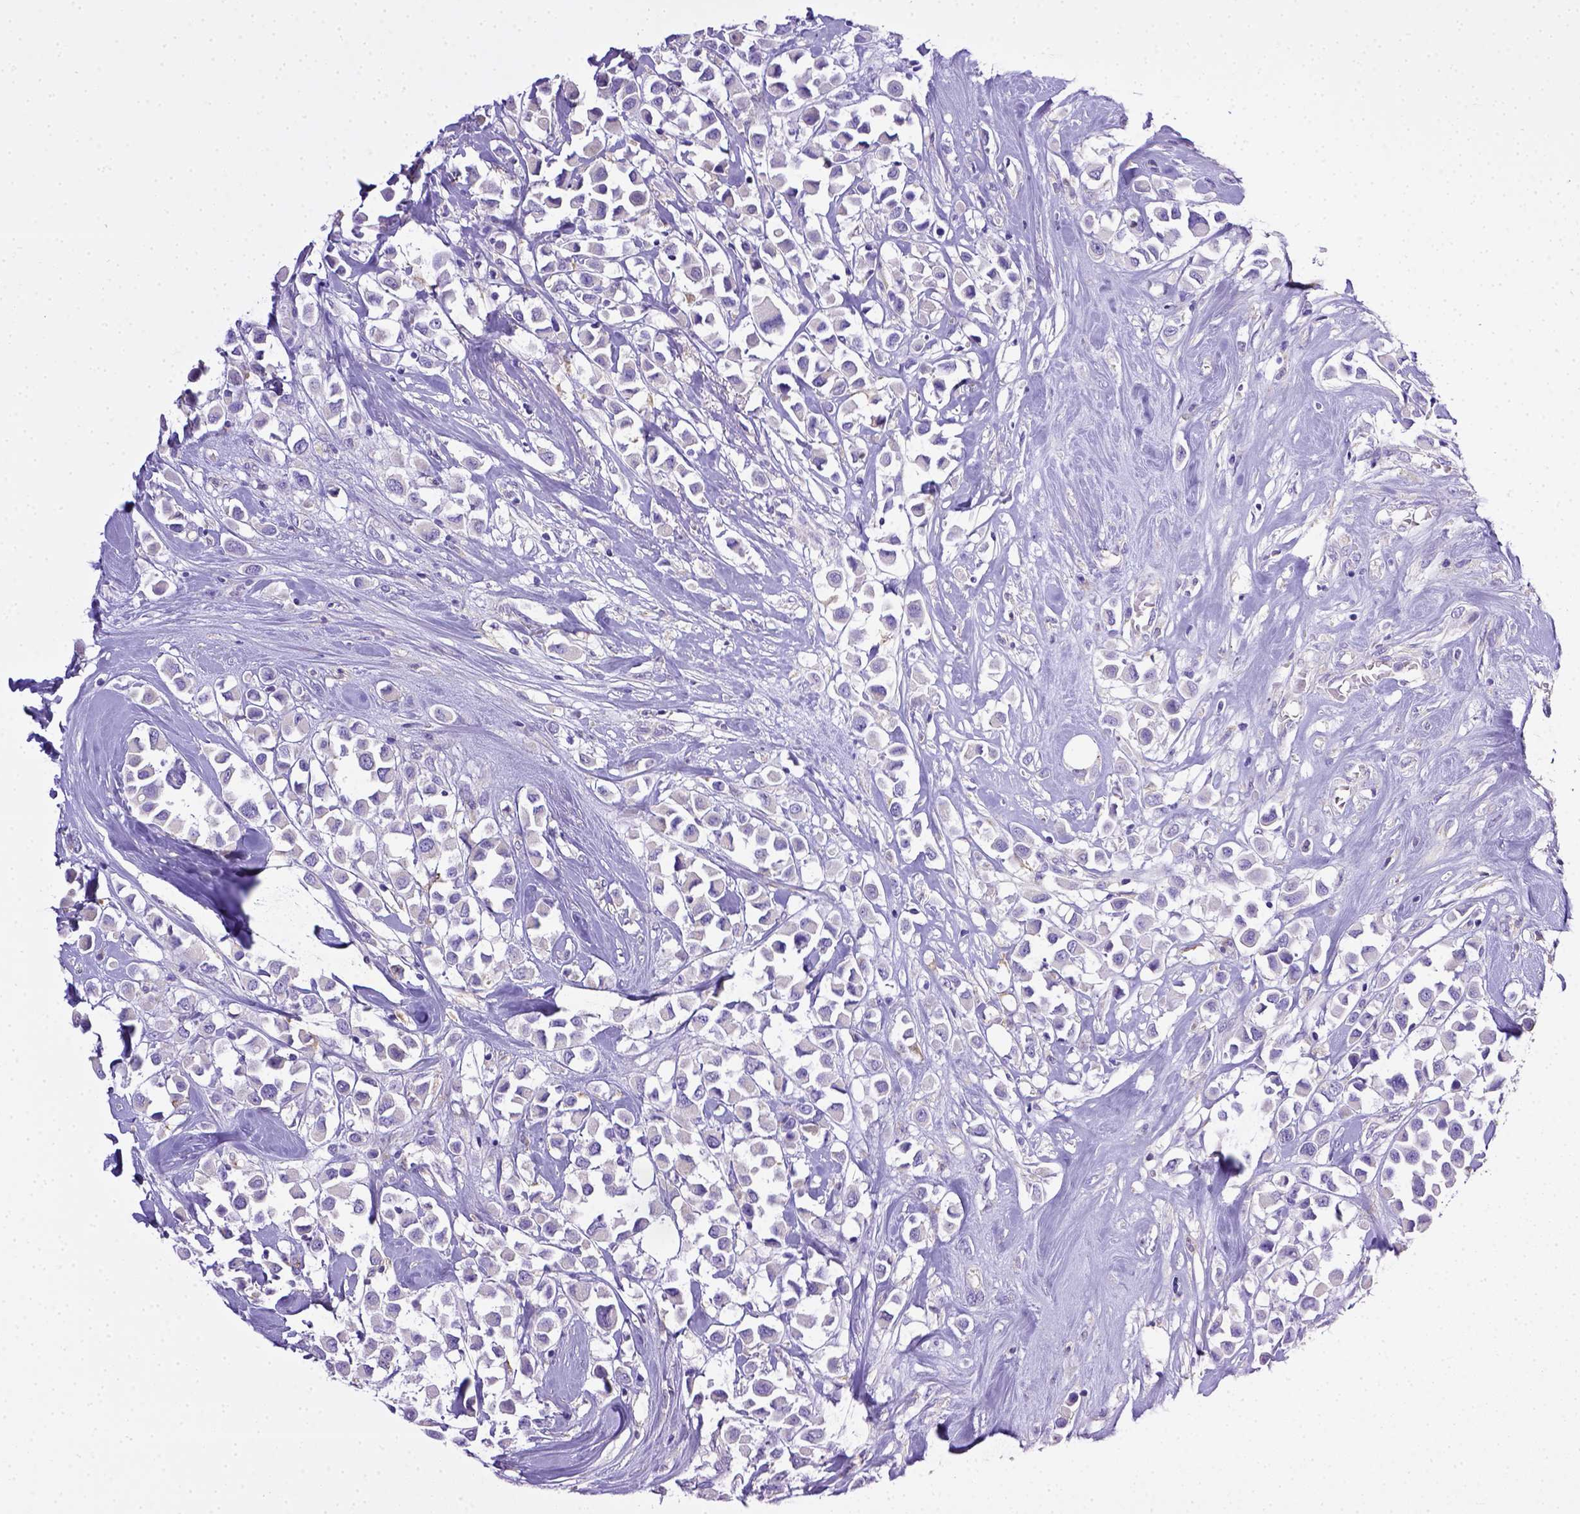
{"staining": {"intensity": "negative", "quantity": "none", "location": "none"}, "tissue": "breast cancer", "cell_type": "Tumor cells", "image_type": "cancer", "snomed": [{"axis": "morphology", "description": "Duct carcinoma"}, {"axis": "topography", "description": "Breast"}], "caption": "IHC of human breast cancer demonstrates no expression in tumor cells. (Brightfield microscopy of DAB immunohistochemistry at high magnification).", "gene": "CD40", "patient": {"sex": "female", "age": 61}}